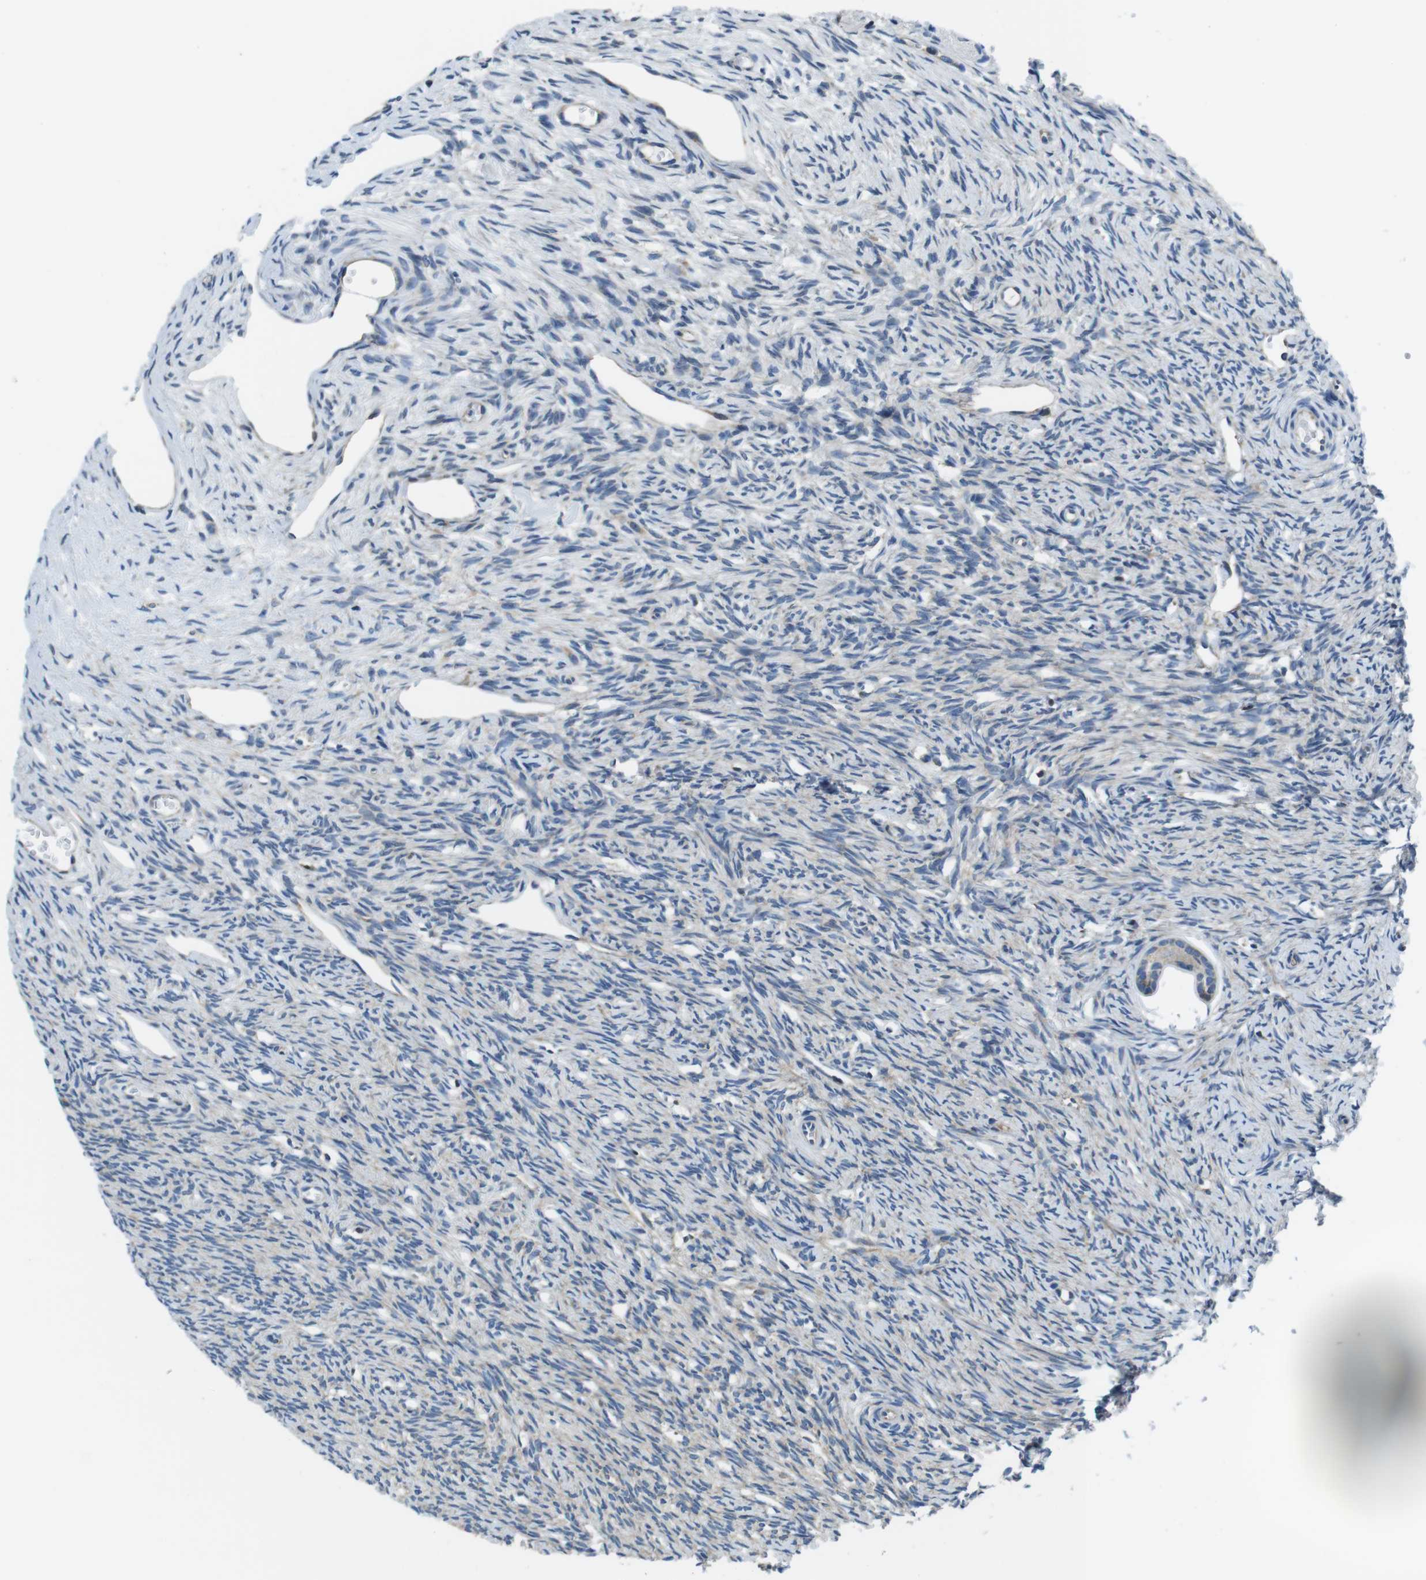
{"staining": {"intensity": "weak", "quantity": ">75%", "location": "cytoplasmic/membranous"}, "tissue": "ovary", "cell_type": "Follicle cells", "image_type": "normal", "snomed": [{"axis": "morphology", "description": "Normal tissue, NOS"}, {"axis": "topography", "description": "Ovary"}], "caption": "DAB (3,3'-diaminobenzidine) immunohistochemical staining of unremarkable human ovary exhibits weak cytoplasmic/membranous protein expression in approximately >75% of follicle cells.", "gene": "EIF2B5", "patient": {"sex": "female", "age": 33}}